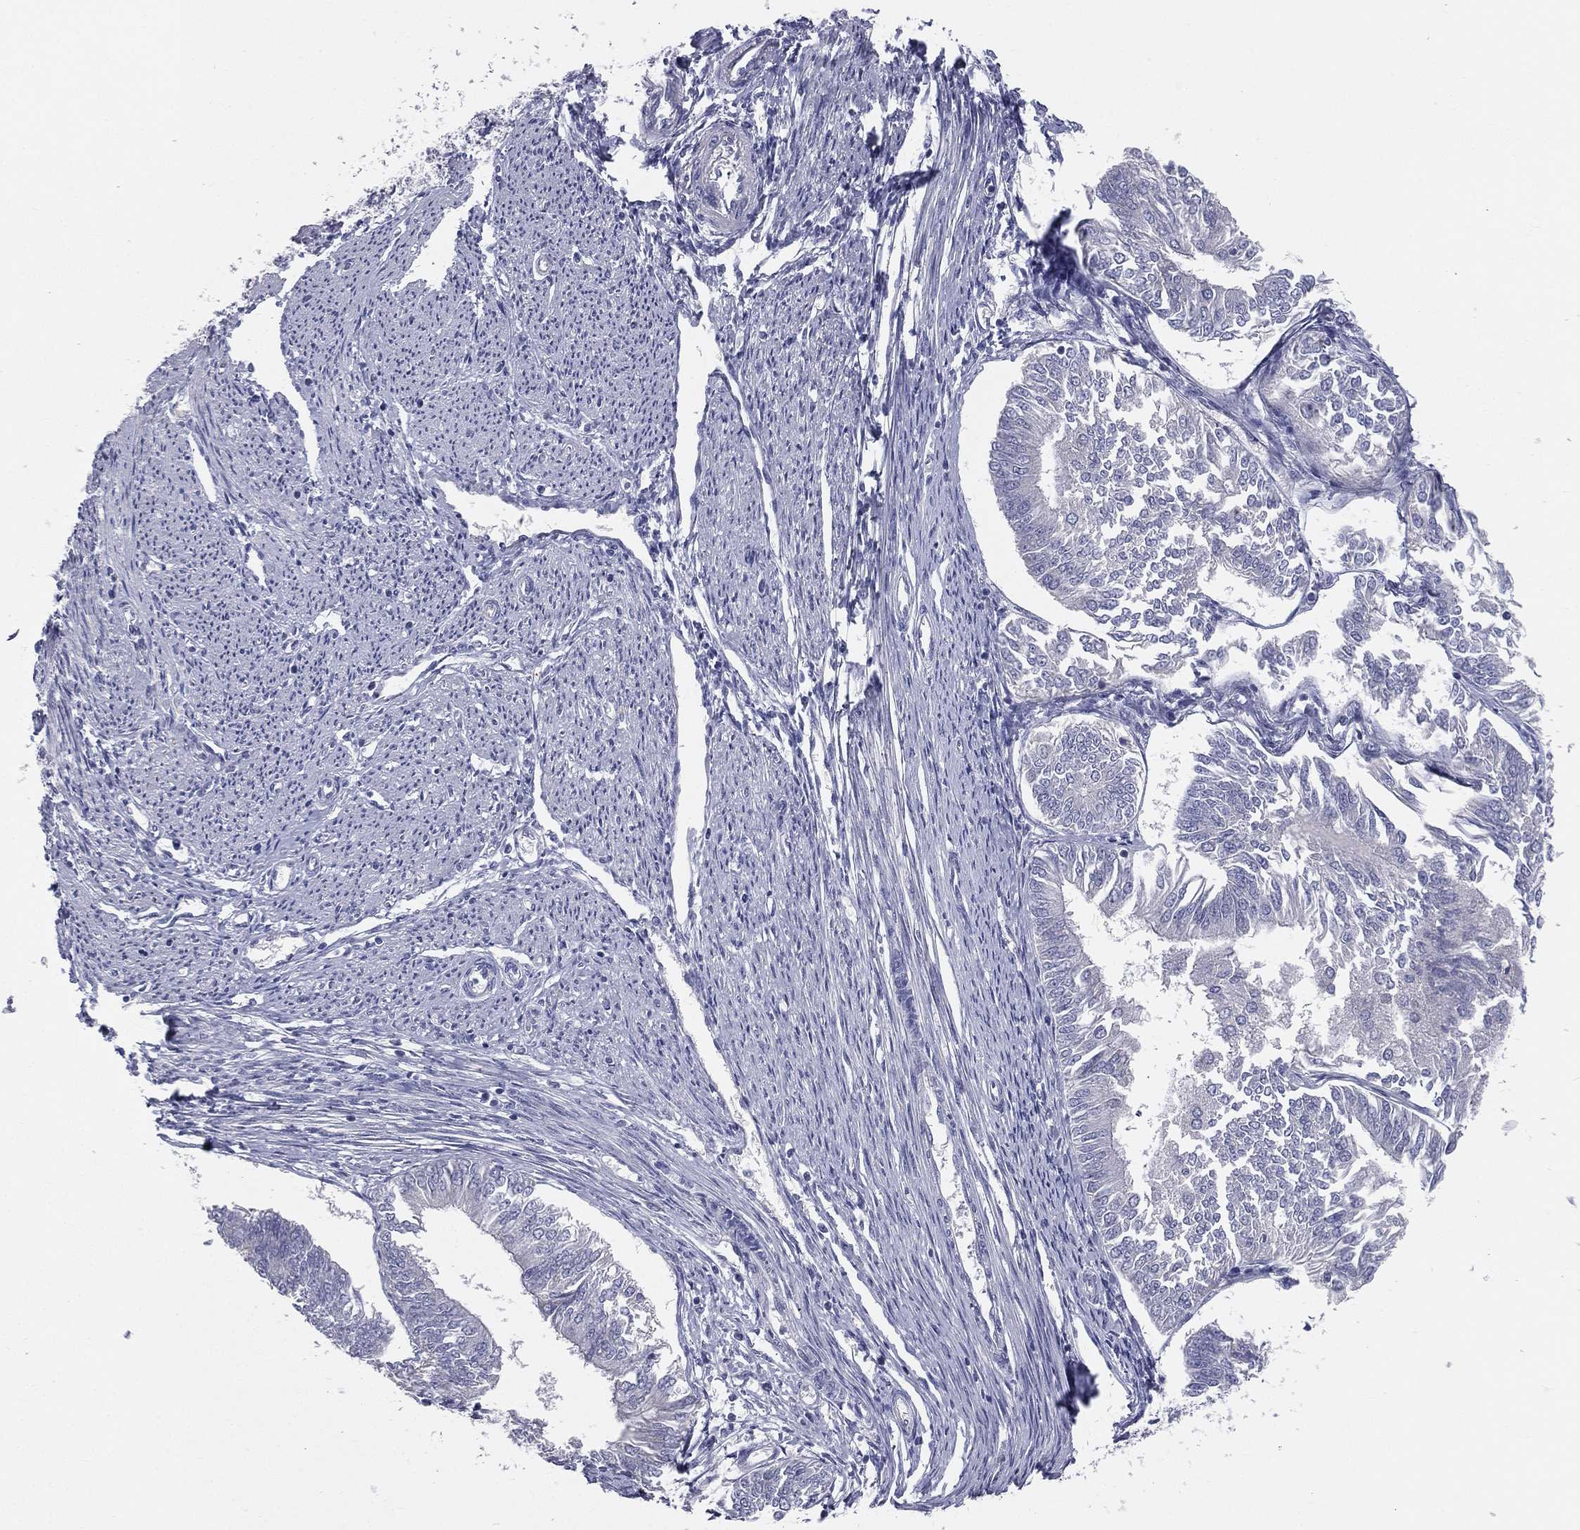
{"staining": {"intensity": "negative", "quantity": "none", "location": "none"}, "tissue": "endometrial cancer", "cell_type": "Tumor cells", "image_type": "cancer", "snomed": [{"axis": "morphology", "description": "Adenocarcinoma, NOS"}, {"axis": "topography", "description": "Endometrium"}], "caption": "There is no significant positivity in tumor cells of endometrial adenocarcinoma.", "gene": "STK31", "patient": {"sex": "female", "age": 58}}